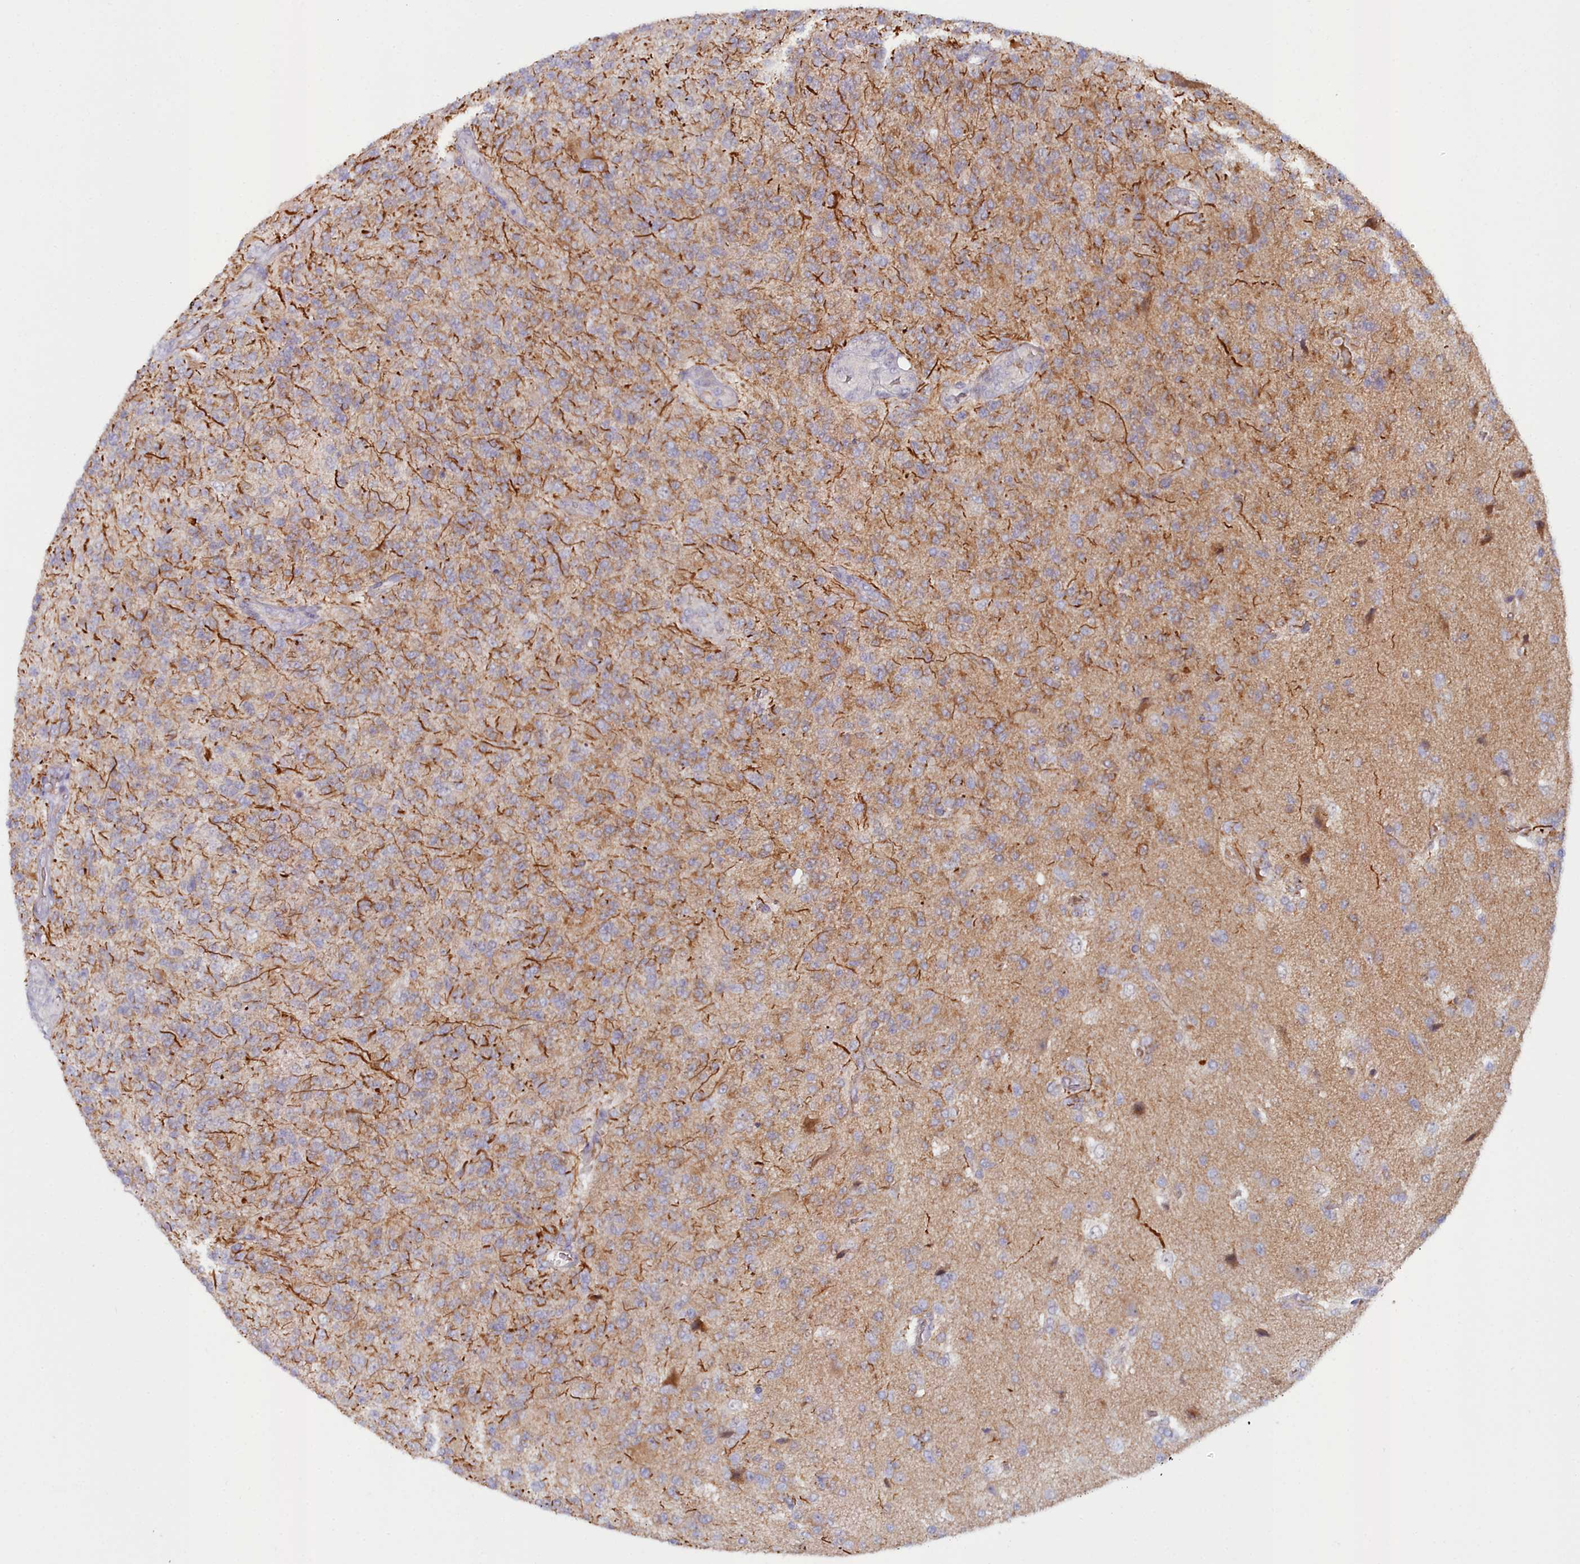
{"staining": {"intensity": "weak", "quantity": "25%-75%", "location": "cytoplasmic/membranous"}, "tissue": "glioma", "cell_type": "Tumor cells", "image_type": "cancer", "snomed": [{"axis": "morphology", "description": "Glioma, malignant, High grade"}, {"axis": "topography", "description": "Brain"}], "caption": "Approximately 25%-75% of tumor cells in glioma demonstrate weak cytoplasmic/membranous protein expression as visualized by brown immunohistochemical staining.", "gene": "KCTD18", "patient": {"sex": "male", "age": 56}}